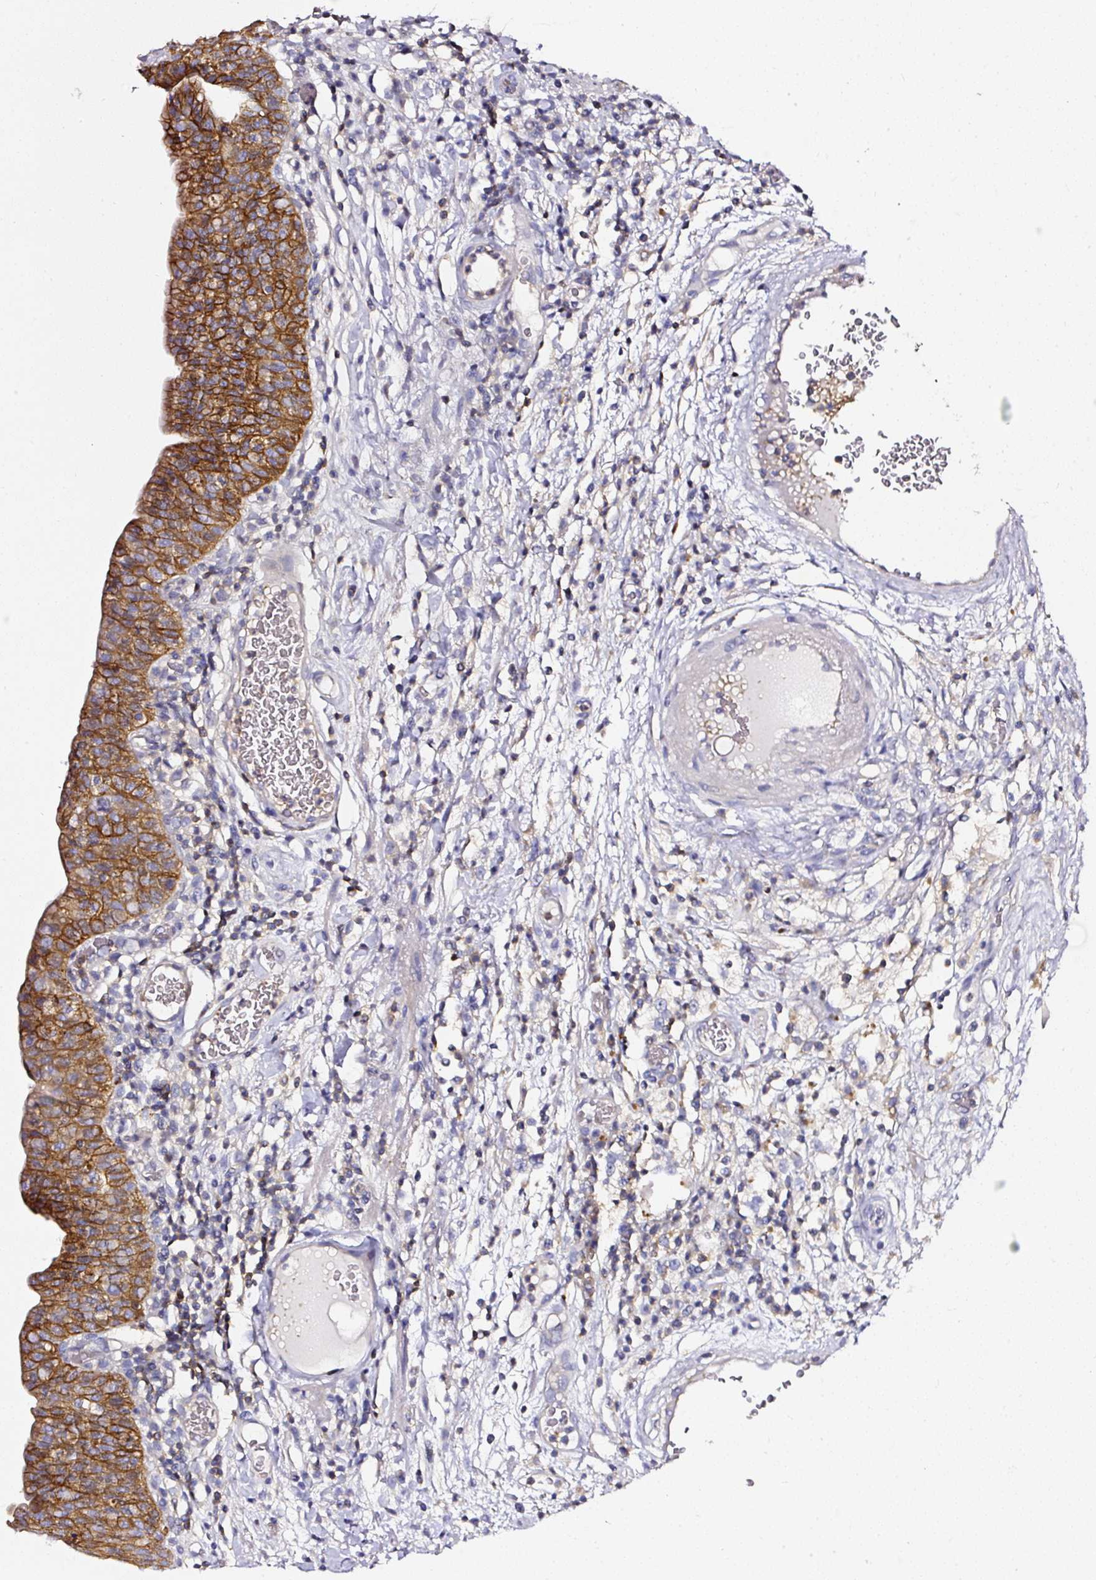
{"staining": {"intensity": "strong", "quantity": "25%-75%", "location": "cytoplasmic/membranous"}, "tissue": "urinary bladder", "cell_type": "Urothelial cells", "image_type": "normal", "snomed": [{"axis": "morphology", "description": "Normal tissue, NOS"}, {"axis": "morphology", "description": "Inflammation, NOS"}, {"axis": "topography", "description": "Urinary bladder"}], "caption": "Brown immunohistochemical staining in benign human urinary bladder exhibits strong cytoplasmic/membranous expression in approximately 25%-75% of urothelial cells. The protein of interest is shown in brown color, while the nuclei are stained blue.", "gene": "CD47", "patient": {"sex": "male", "age": 57}}